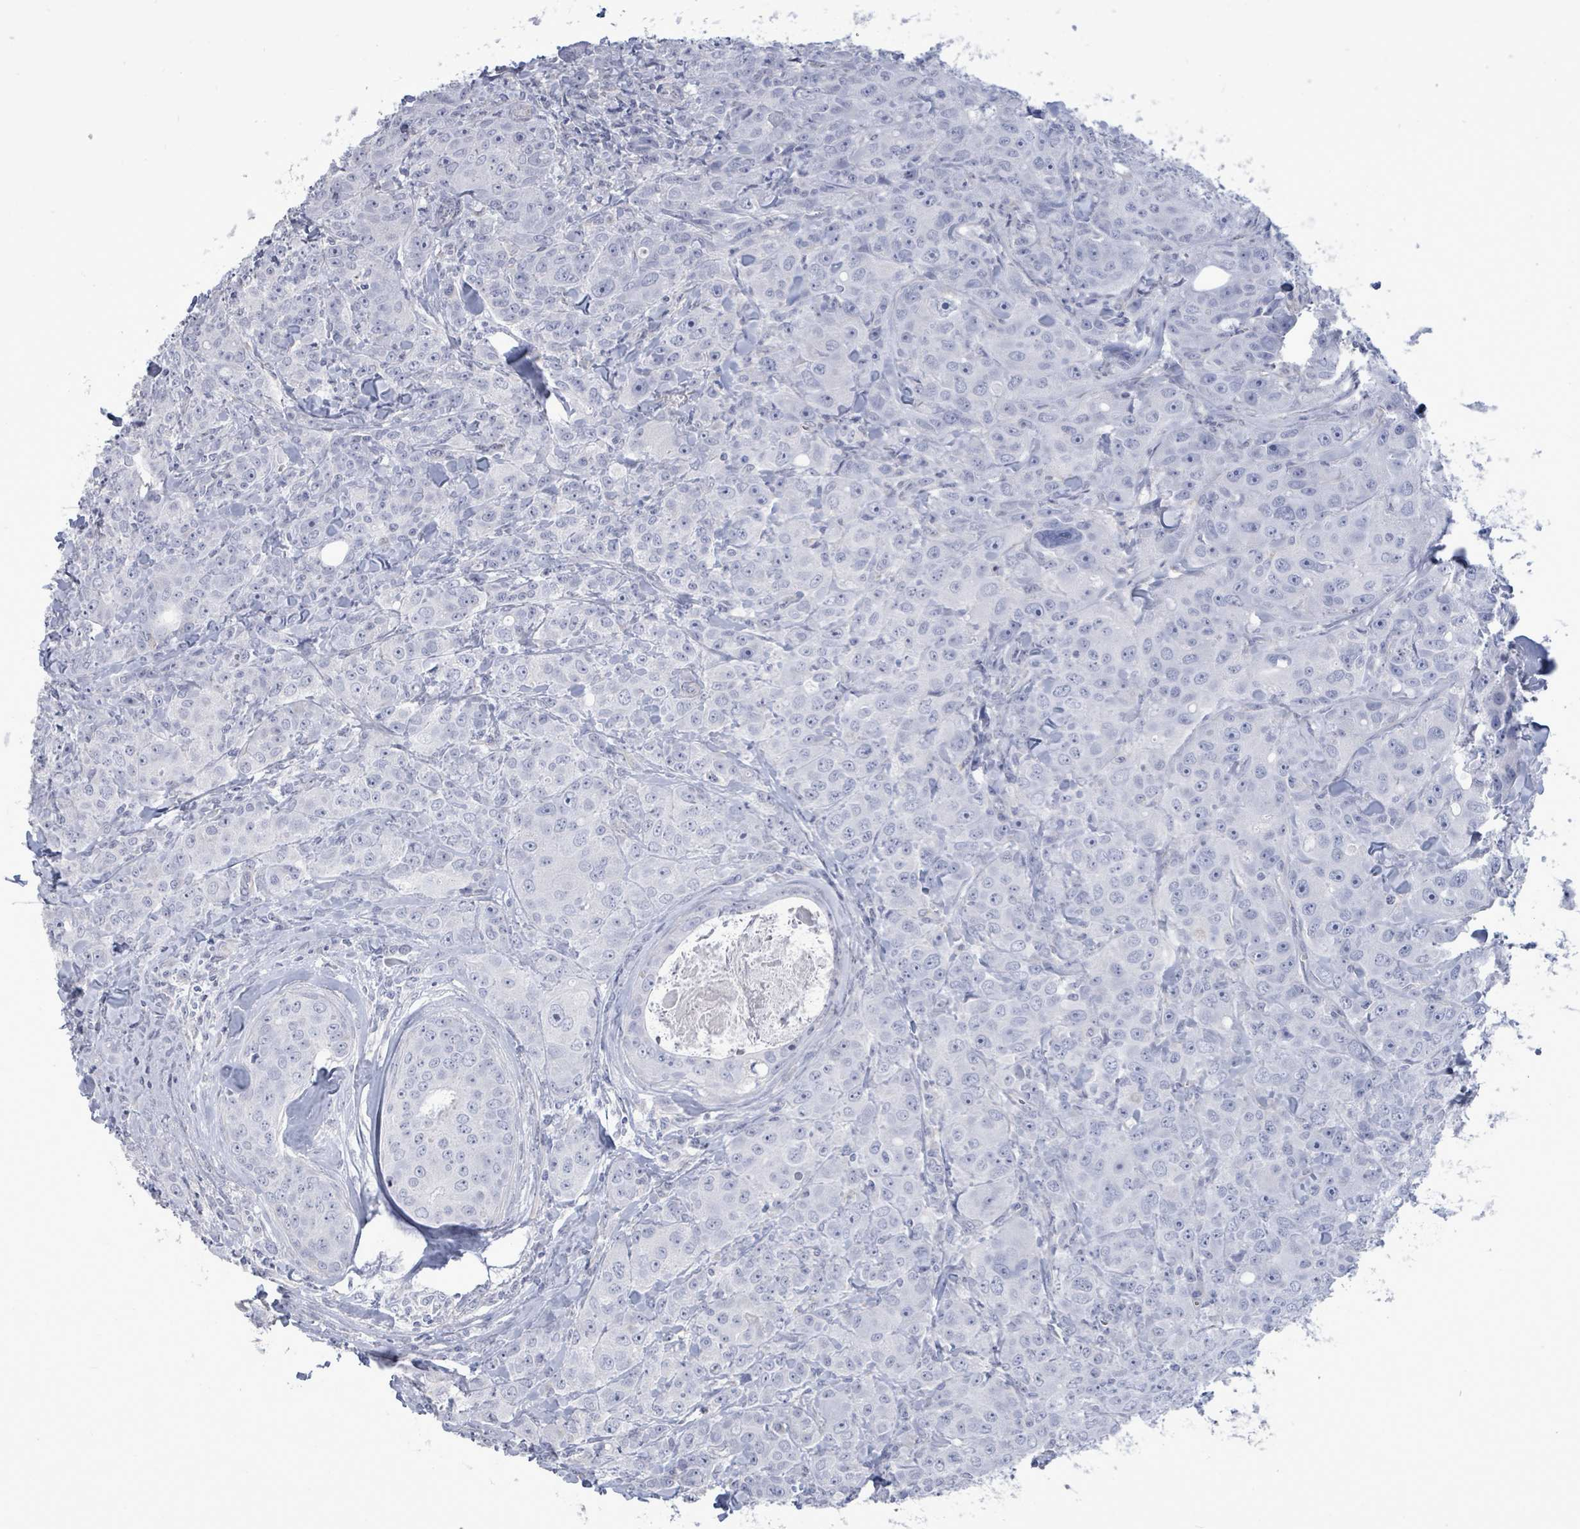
{"staining": {"intensity": "negative", "quantity": "none", "location": "none"}, "tissue": "breast cancer", "cell_type": "Tumor cells", "image_type": "cancer", "snomed": [{"axis": "morphology", "description": "Duct carcinoma"}, {"axis": "topography", "description": "Breast"}], "caption": "DAB immunohistochemical staining of human breast cancer (infiltrating ductal carcinoma) displays no significant positivity in tumor cells.", "gene": "CT45A5", "patient": {"sex": "female", "age": 43}}